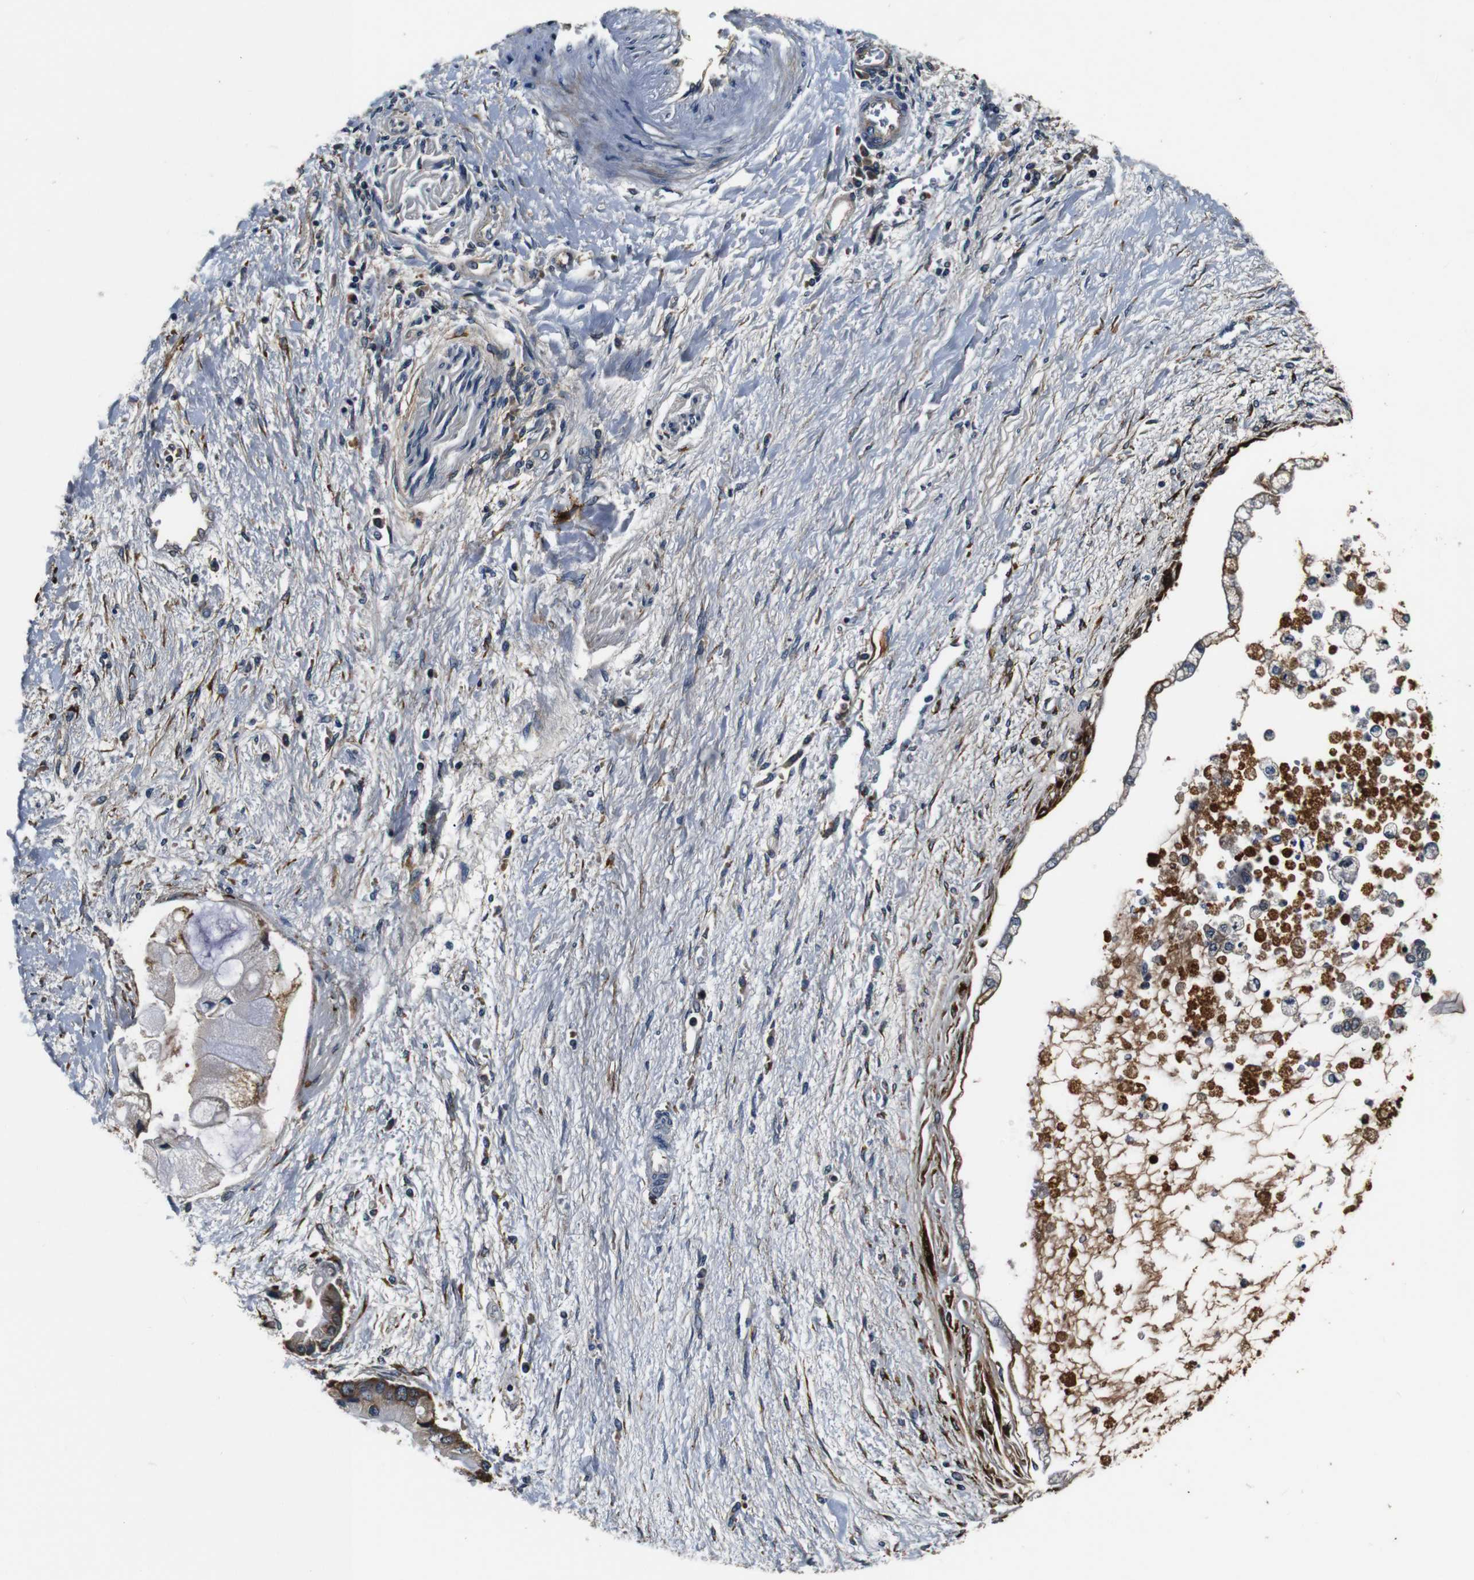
{"staining": {"intensity": "moderate", "quantity": "<25%", "location": "cytoplasmic/membranous"}, "tissue": "liver cancer", "cell_type": "Tumor cells", "image_type": "cancer", "snomed": [{"axis": "morphology", "description": "Cholangiocarcinoma"}, {"axis": "topography", "description": "Liver"}], "caption": "Protein analysis of liver cancer (cholangiocarcinoma) tissue exhibits moderate cytoplasmic/membranous positivity in approximately <25% of tumor cells. The staining is performed using DAB (3,3'-diaminobenzidine) brown chromogen to label protein expression. The nuclei are counter-stained blue using hematoxylin.", "gene": "COL1A1", "patient": {"sex": "male", "age": 50}}